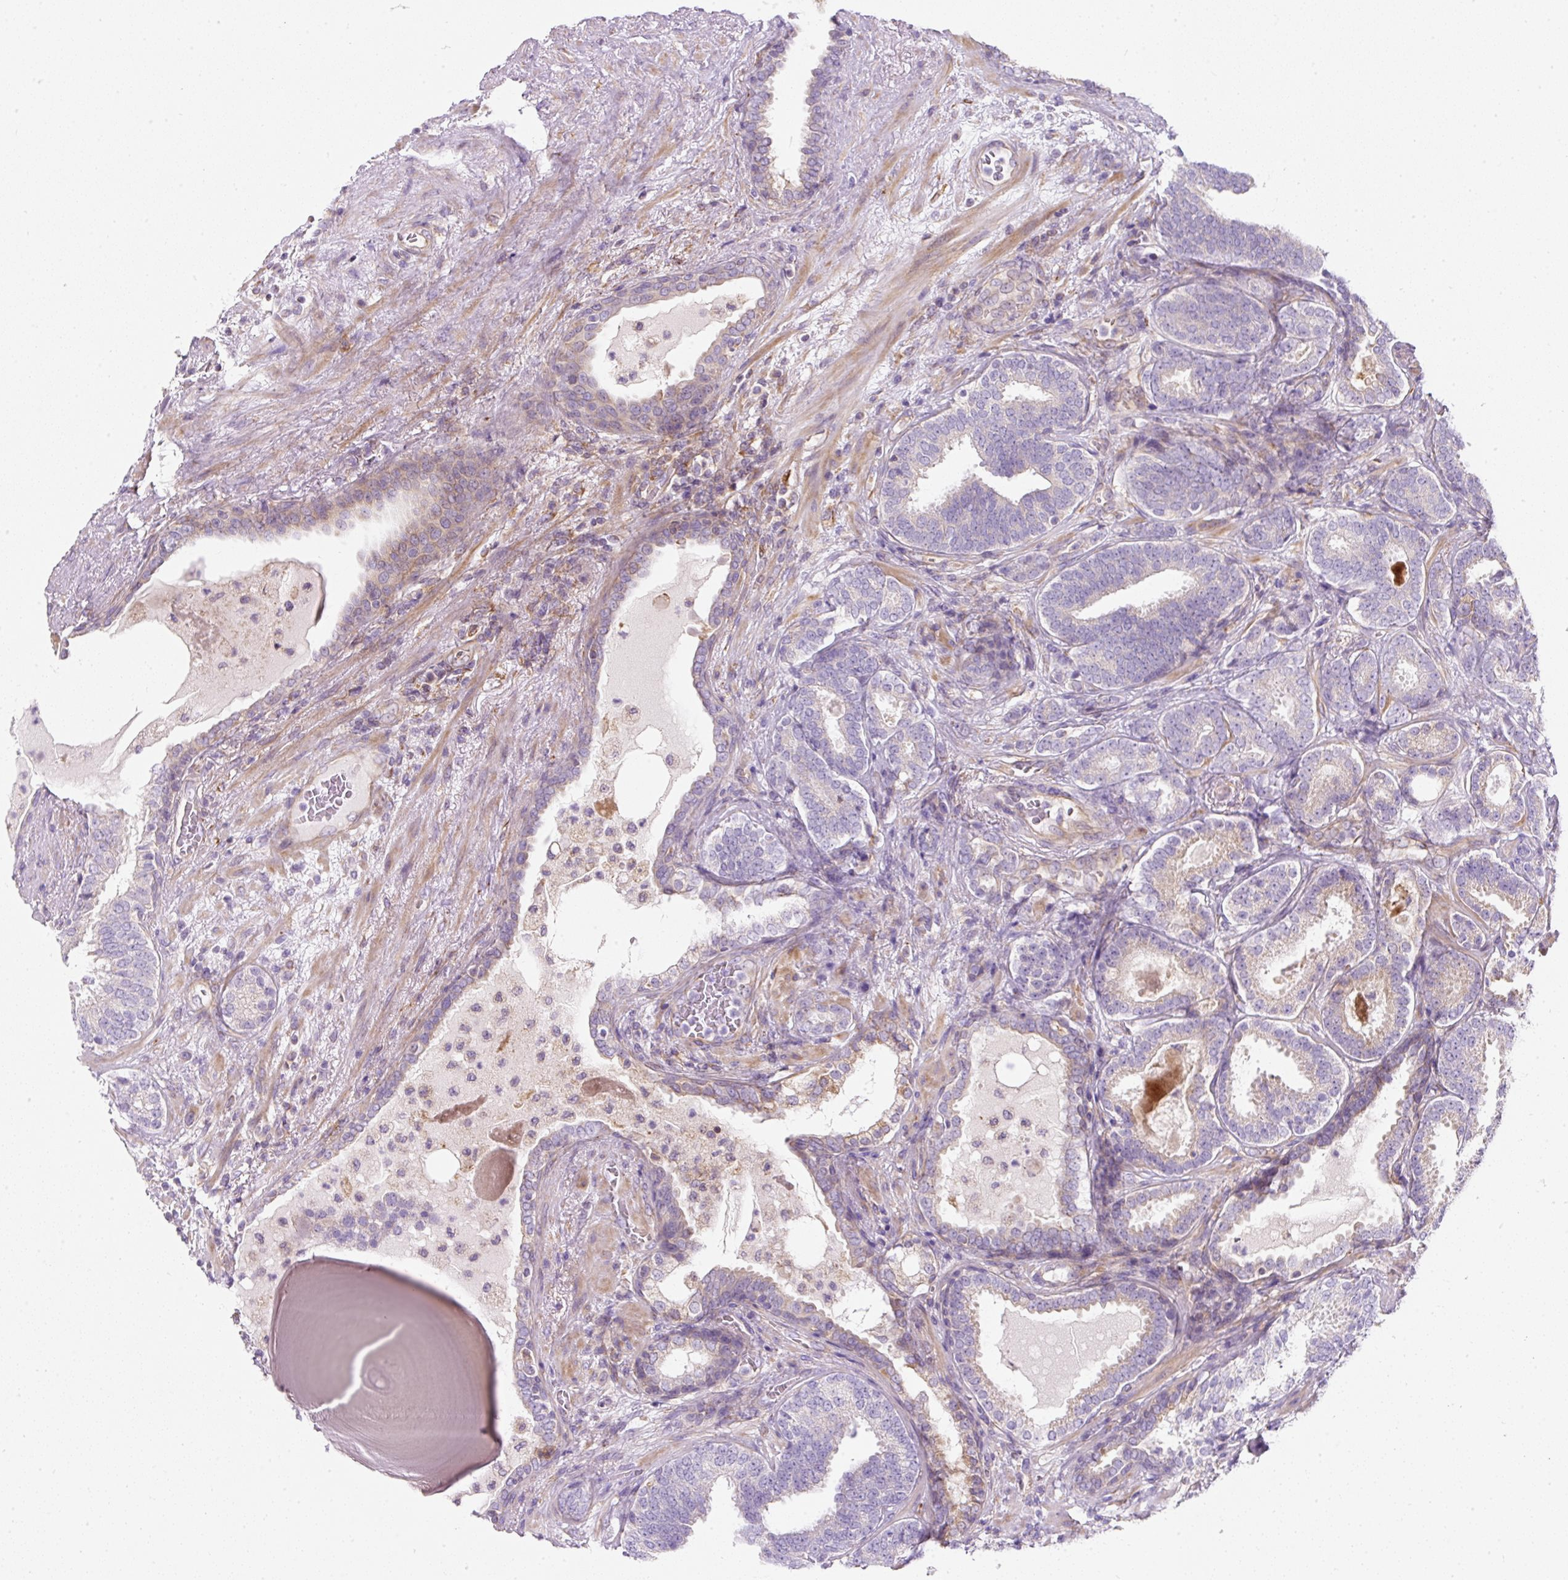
{"staining": {"intensity": "negative", "quantity": "none", "location": "none"}, "tissue": "prostate cancer", "cell_type": "Tumor cells", "image_type": "cancer", "snomed": [{"axis": "morphology", "description": "Adenocarcinoma, High grade"}, {"axis": "topography", "description": "Prostate"}], "caption": "DAB (3,3'-diaminobenzidine) immunohistochemical staining of human prostate cancer (adenocarcinoma (high-grade)) exhibits no significant expression in tumor cells. Brightfield microscopy of immunohistochemistry stained with DAB (3,3'-diaminobenzidine) (brown) and hematoxylin (blue), captured at high magnification.", "gene": "ERAP2", "patient": {"sex": "male", "age": 65}}